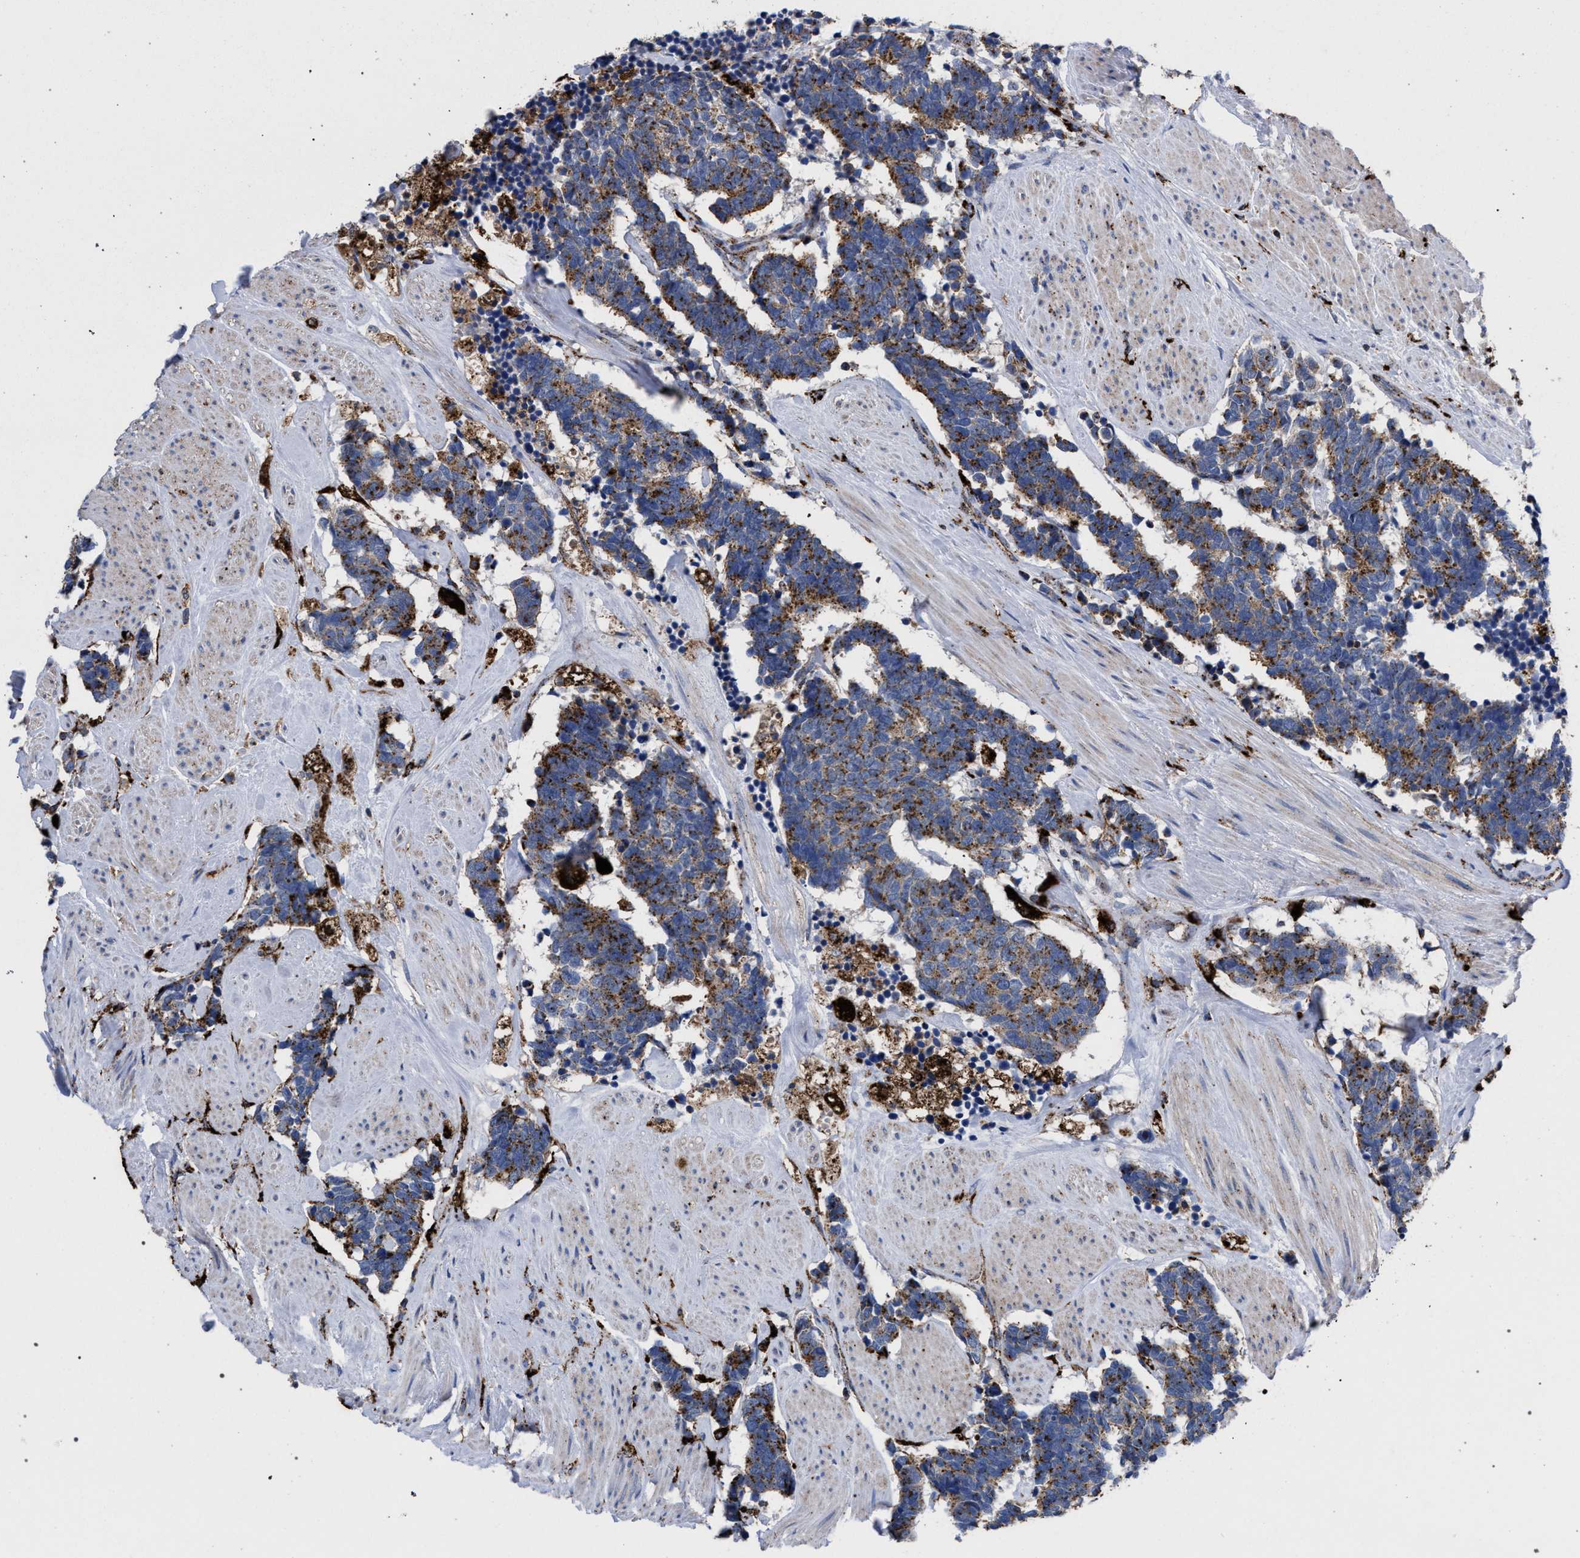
{"staining": {"intensity": "strong", "quantity": "25%-75%", "location": "cytoplasmic/membranous"}, "tissue": "carcinoid", "cell_type": "Tumor cells", "image_type": "cancer", "snomed": [{"axis": "morphology", "description": "Carcinoma, NOS"}, {"axis": "morphology", "description": "Carcinoid, malignant, NOS"}, {"axis": "topography", "description": "Urinary bladder"}], "caption": "This is an image of immunohistochemistry (IHC) staining of malignant carcinoid, which shows strong positivity in the cytoplasmic/membranous of tumor cells.", "gene": "PPT1", "patient": {"sex": "male", "age": 57}}